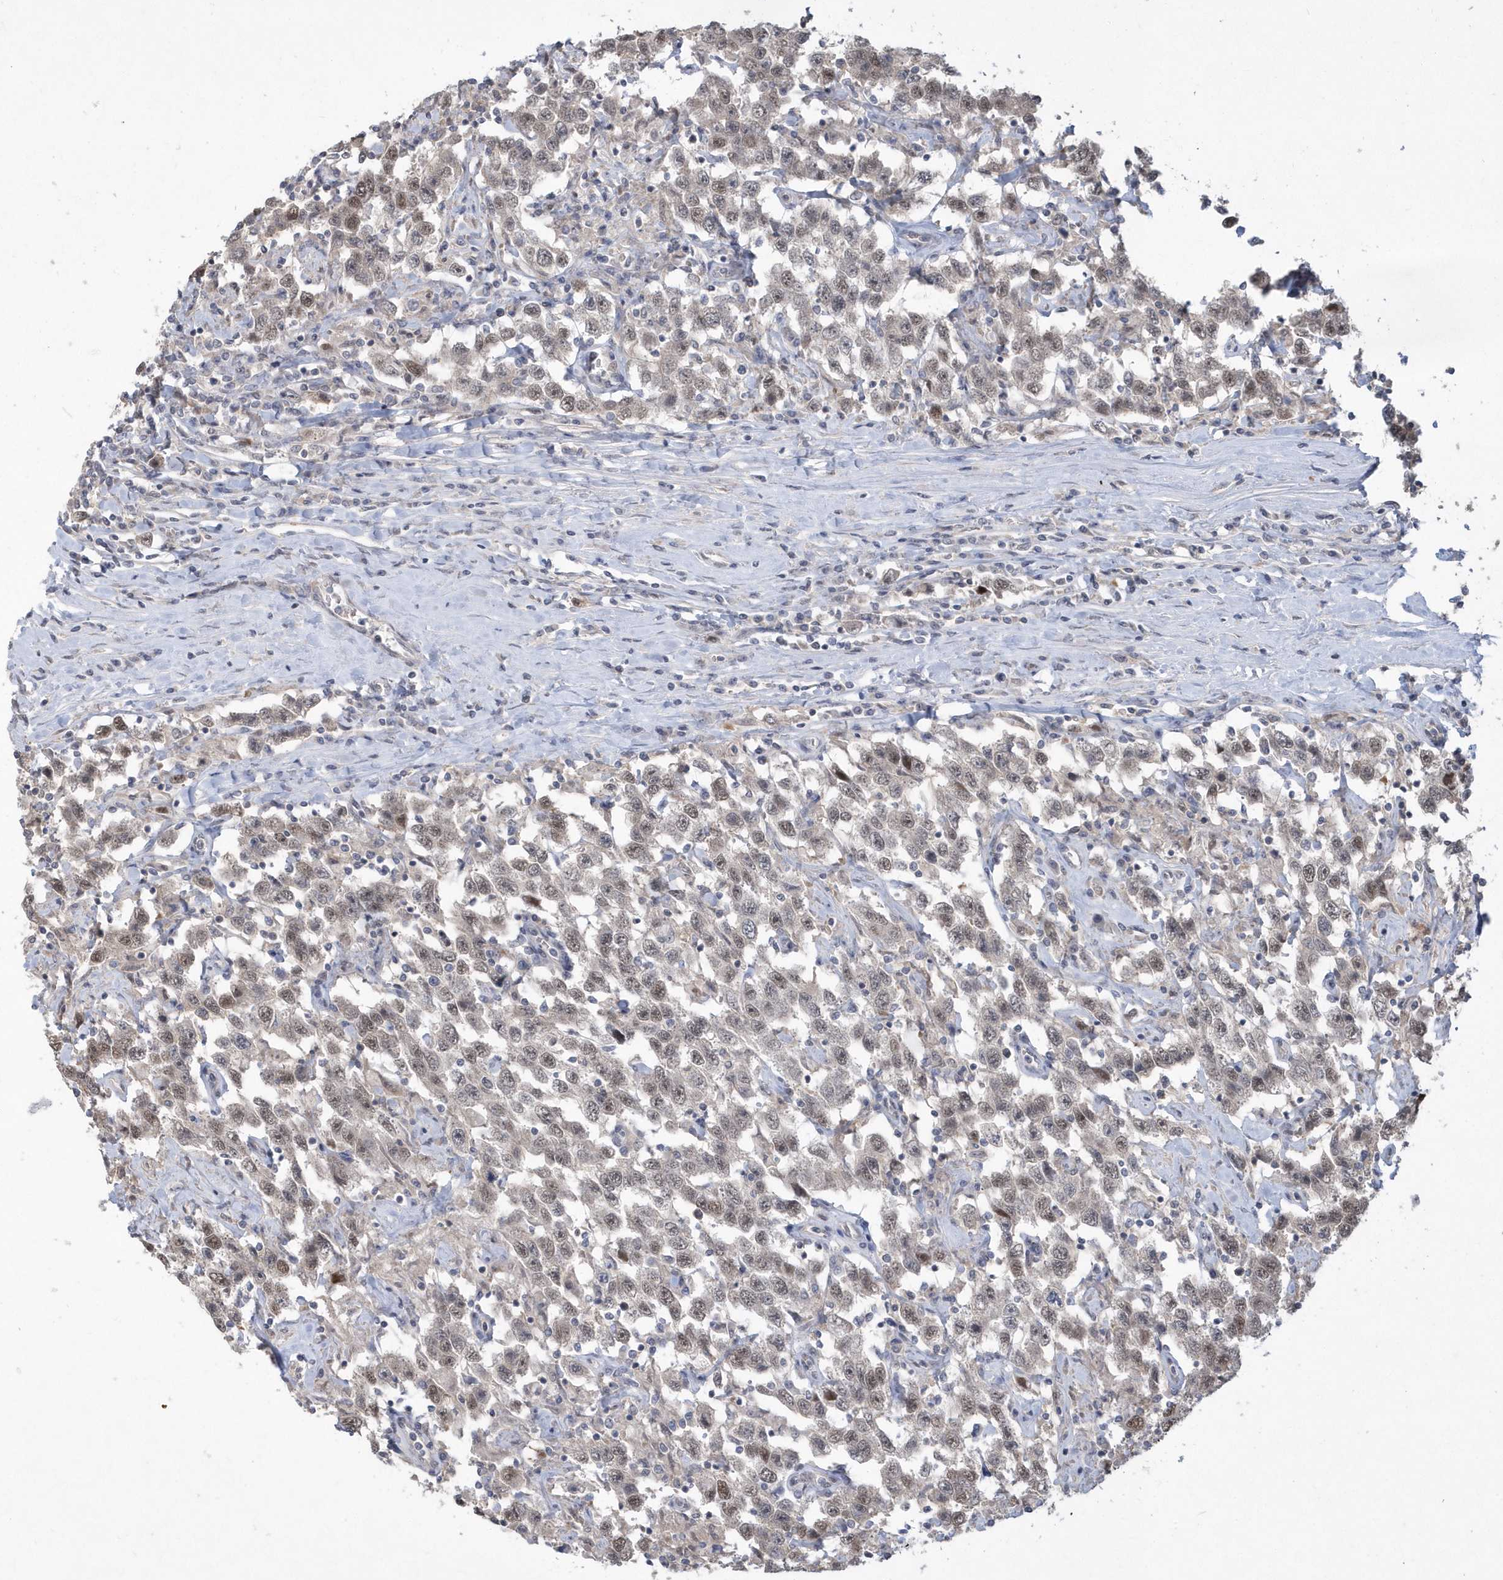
{"staining": {"intensity": "weak", "quantity": ">75%", "location": "nuclear"}, "tissue": "testis cancer", "cell_type": "Tumor cells", "image_type": "cancer", "snomed": [{"axis": "morphology", "description": "Seminoma, NOS"}, {"axis": "topography", "description": "Testis"}], "caption": "A histopathology image of seminoma (testis) stained for a protein demonstrates weak nuclear brown staining in tumor cells. The protein of interest is stained brown, and the nuclei are stained in blue (DAB (3,3'-diaminobenzidine) IHC with brightfield microscopy, high magnification).", "gene": "TSPEAR", "patient": {"sex": "male", "age": 41}}